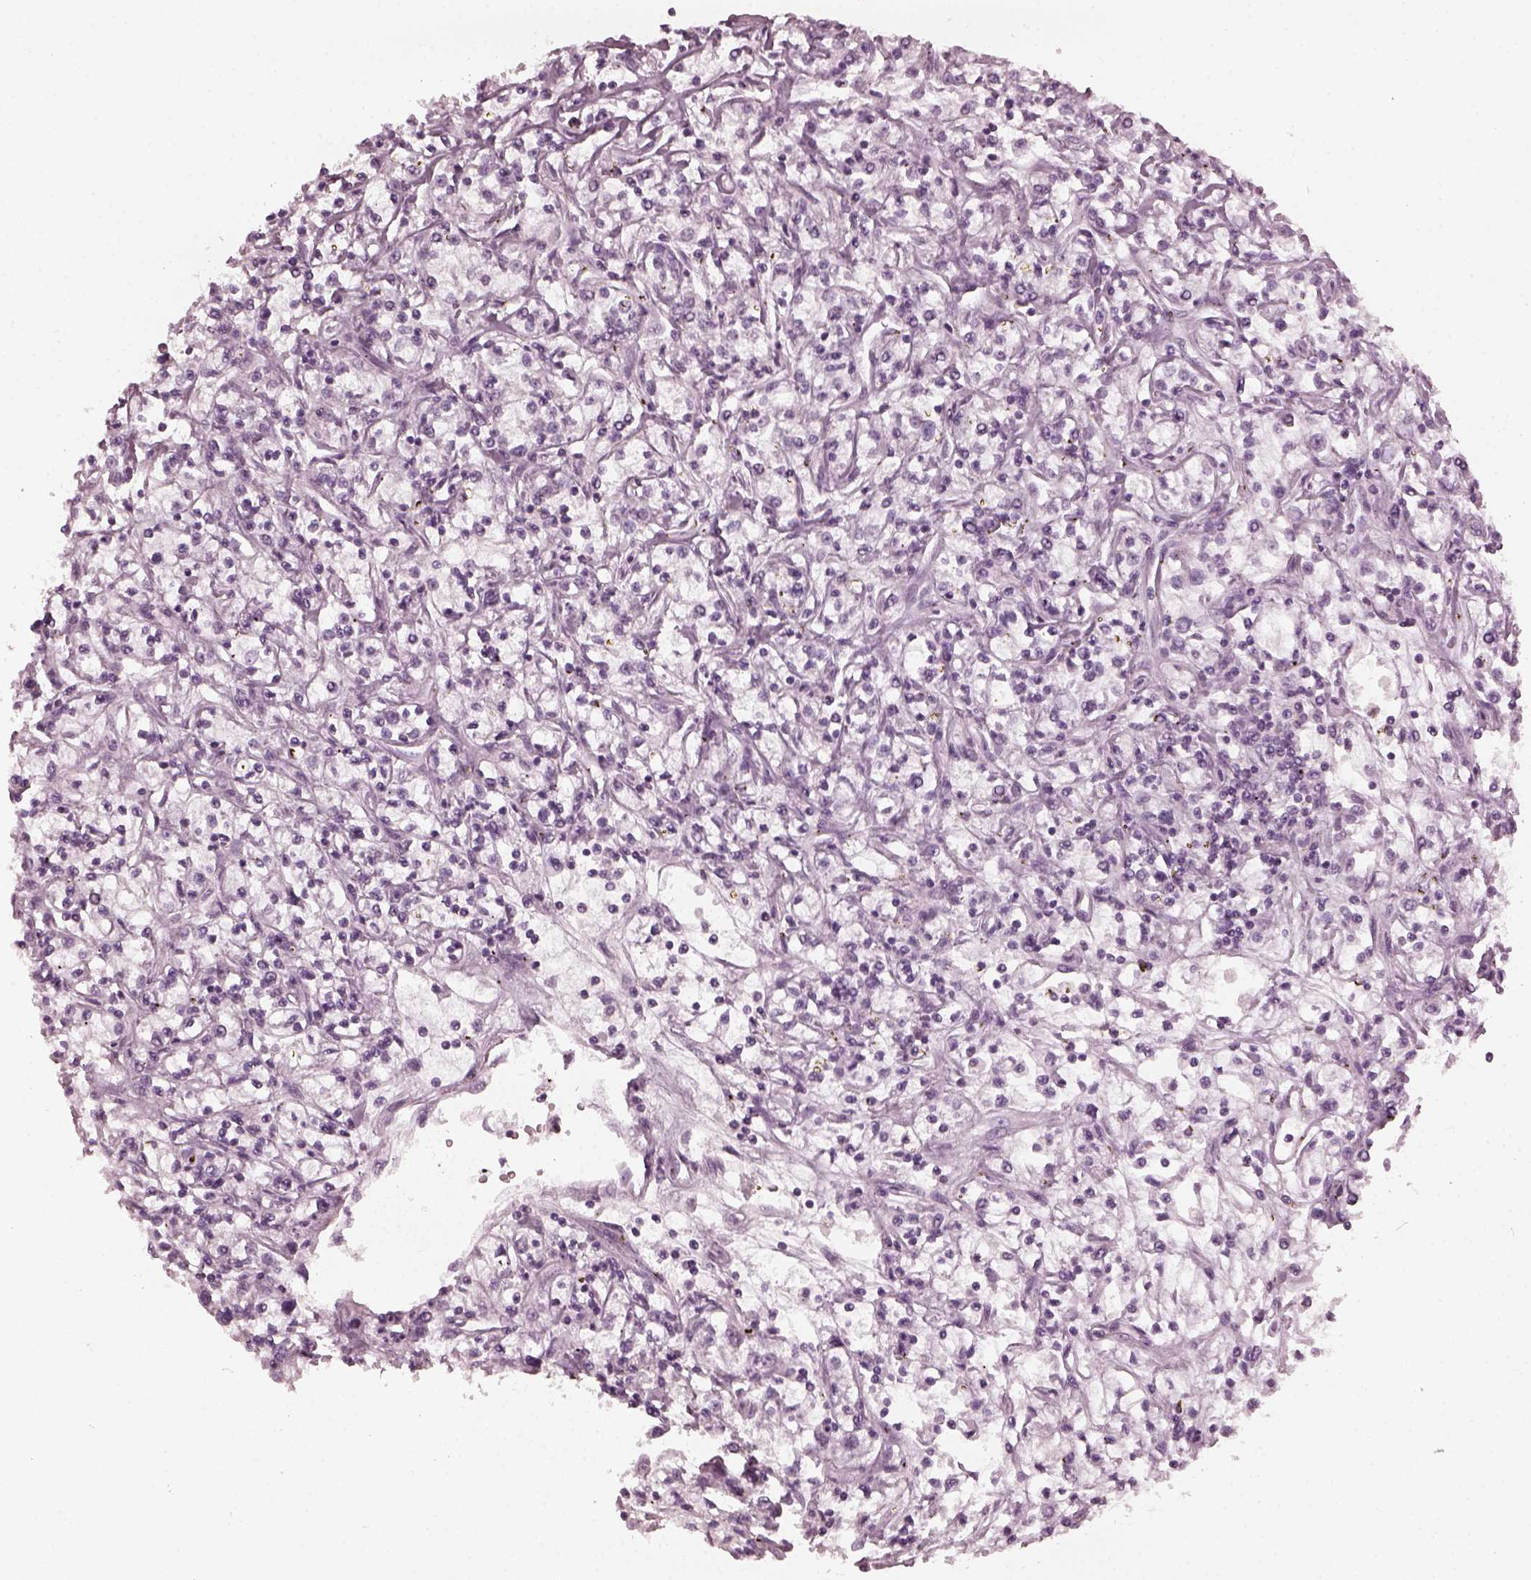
{"staining": {"intensity": "negative", "quantity": "none", "location": "none"}, "tissue": "renal cancer", "cell_type": "Tumor cells", "image_type": "cancer", "snomed": [{"axis": "morphology", "description": "Adenocarcinoma, NOS"}, {"axis": "topography", "description": "Kidney"}], "caption": "Renal cancer (adenocarcinoma) was stained to show a protein in brown. There is no significant positivity in tumor cells.", "gene": "CCDC170", "patient": {"sex": "female", "age": 59}}